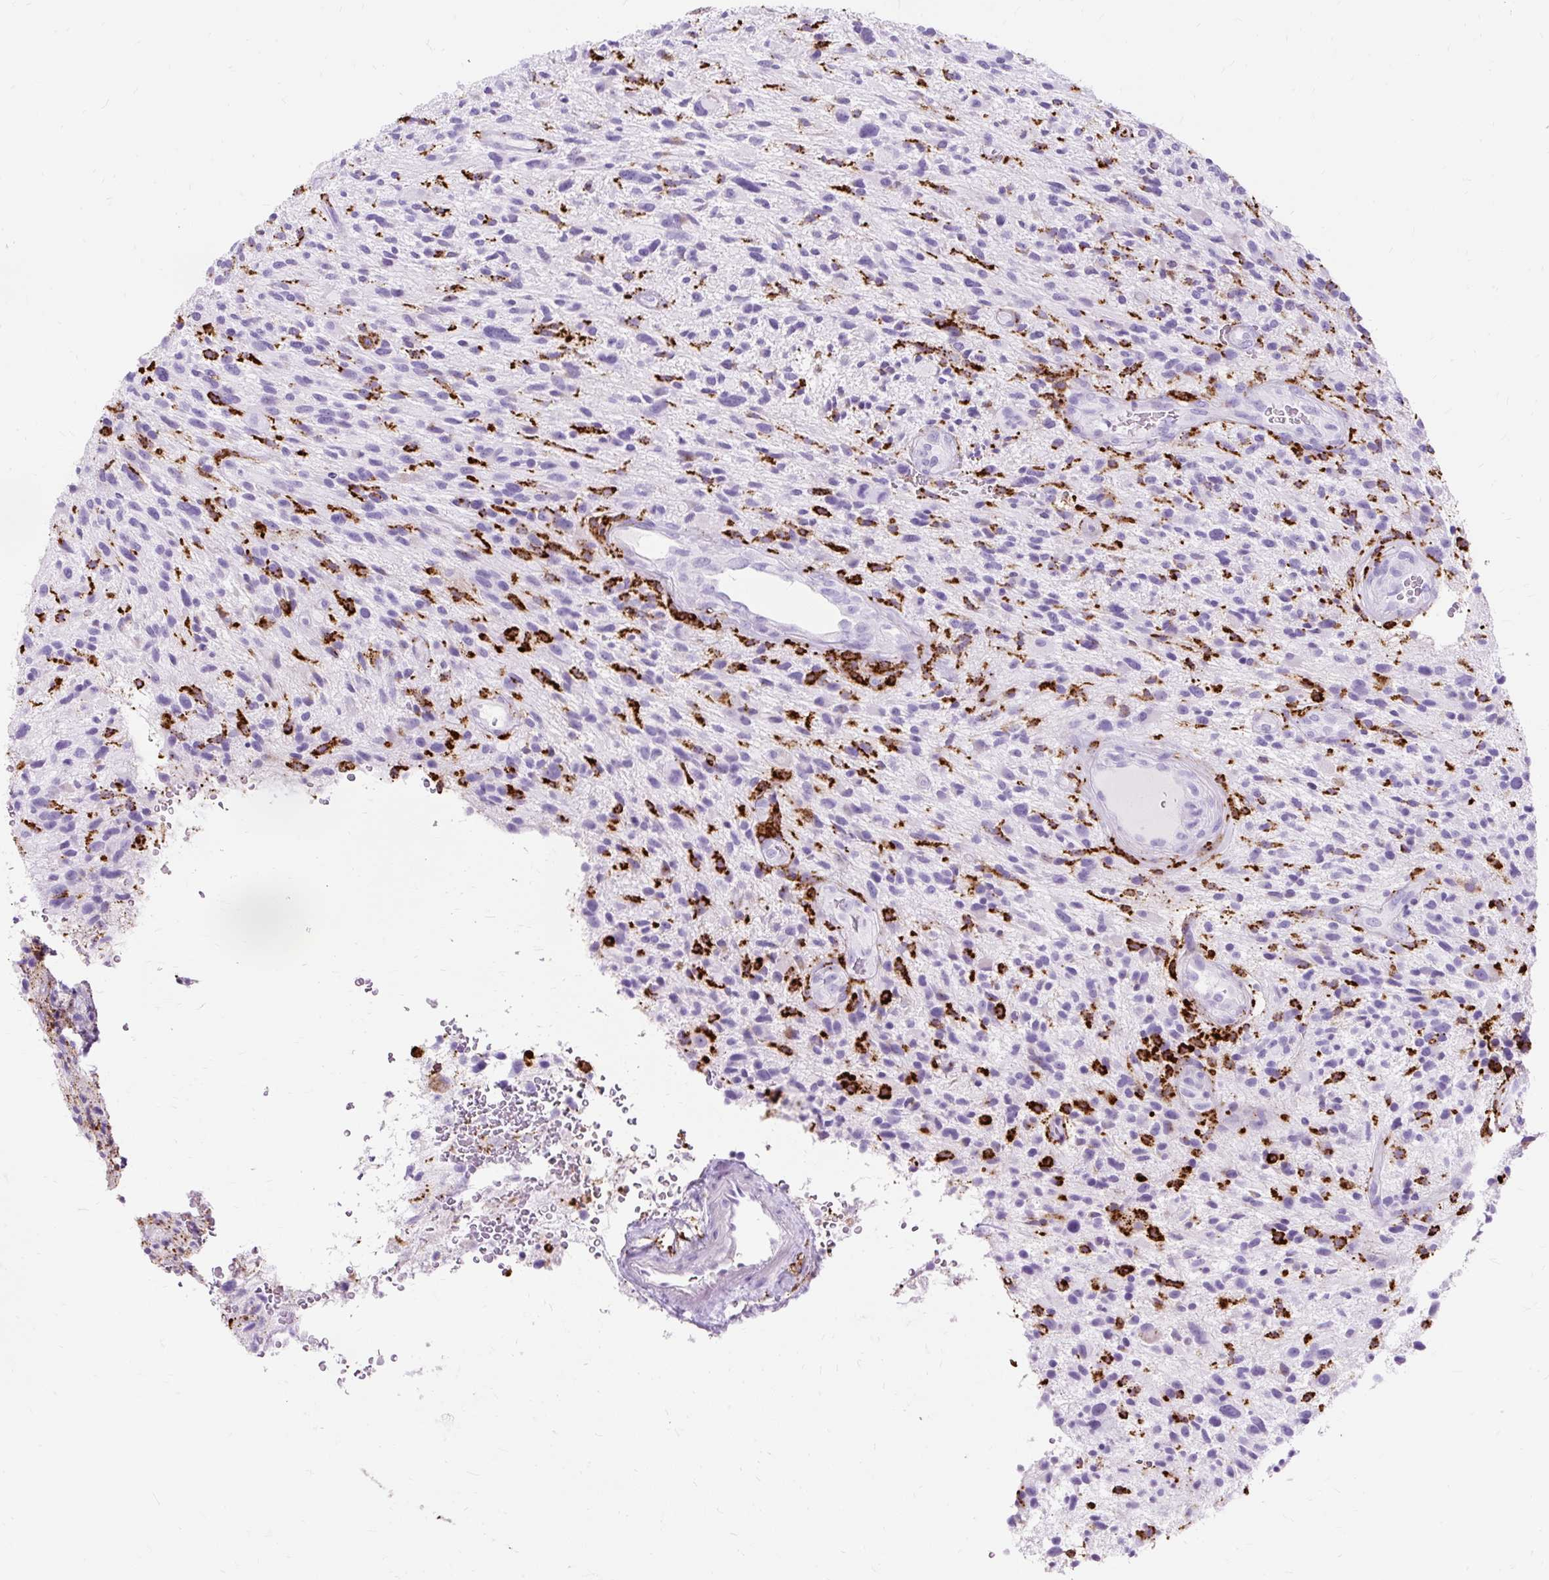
{"staining": {"intensity": "negative", "quantity": "none", "location": "none"}, "tissue": "glioma", "cell_type": "Tumor cells", "image_type": "cancer", "snomed": [{"axis": "morphology", "description": "Glioma, malignant, High grade"}, {"axis": "topography", "description": "Brain"}], "caption": "Glioma was stained to show a protein in brown. There is no significant positivity in tumor cells. The staining is performed using DAB (3,3'-diaminobenzidine) brown chromogen with nuclei counter-stained in using hematoxylin.", "gene": "HLA-DRA", "patient": {"sex": "male", "age": 47}}